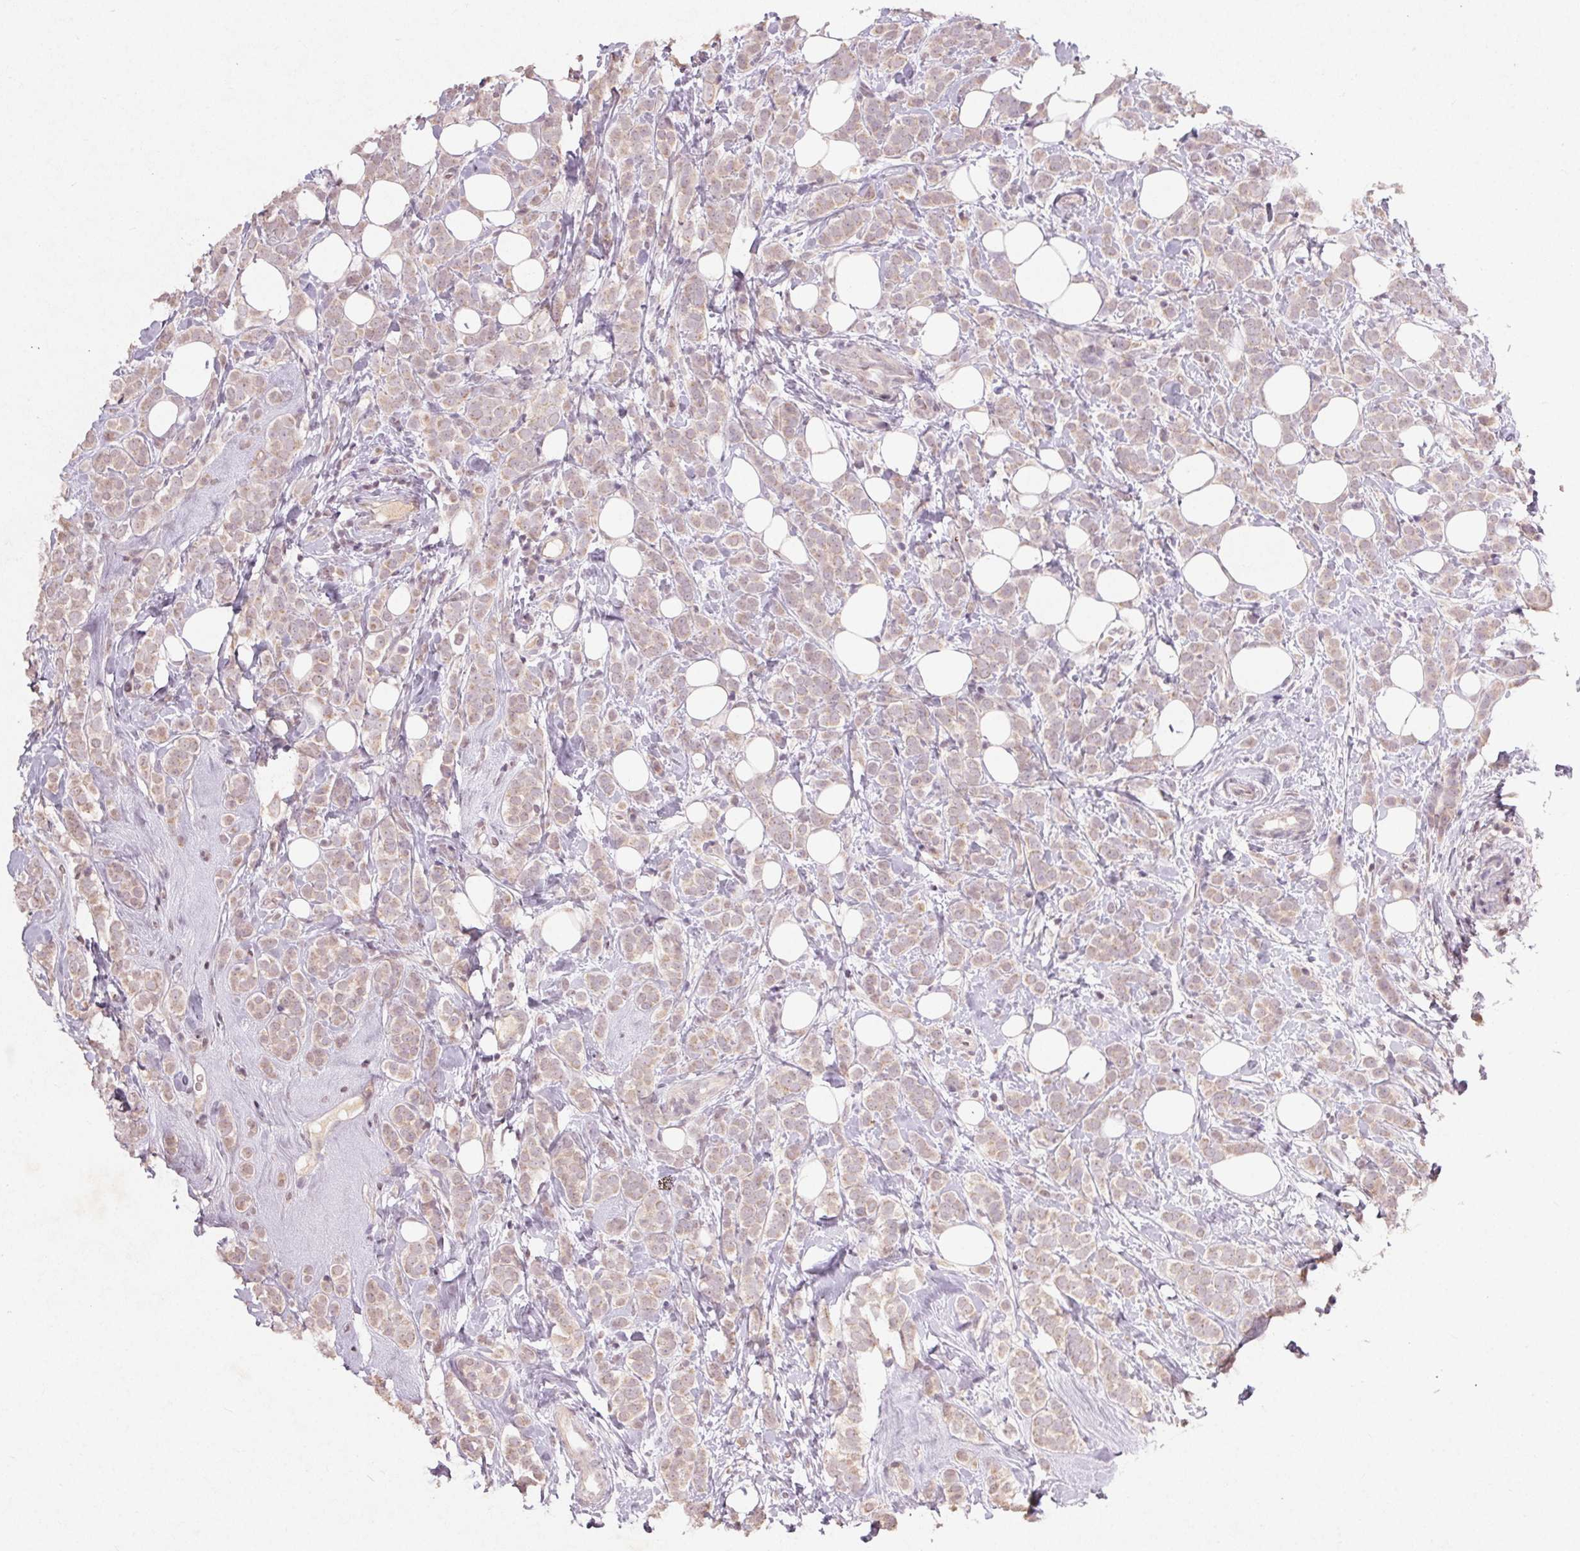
{"staining": {"intensity": "weak", "quantity": ">75%", "location": "cytoplasmic/membranous"}, "tissue": "breast cancer", "cell_type": "Tumor cells", "image_type": "cancer", "snomed": [{"axis": "morphology", "description": "Lobular carcinoma"}, {"axis": "topography", "description": "Breast"}], "caption": "IHC histopathology image of neoplastic tissue: breast lobular carcinoma stained using immunohistochemistry (IHC) demonstrates low levels of weak protein expression localized specifically in the cytoplasmic/membranous of tumor cells, appearing as a cytoplasmic/membranous brown color.", "gene": "KLRC3", "patient": {"sex": "female", "age": 49}}